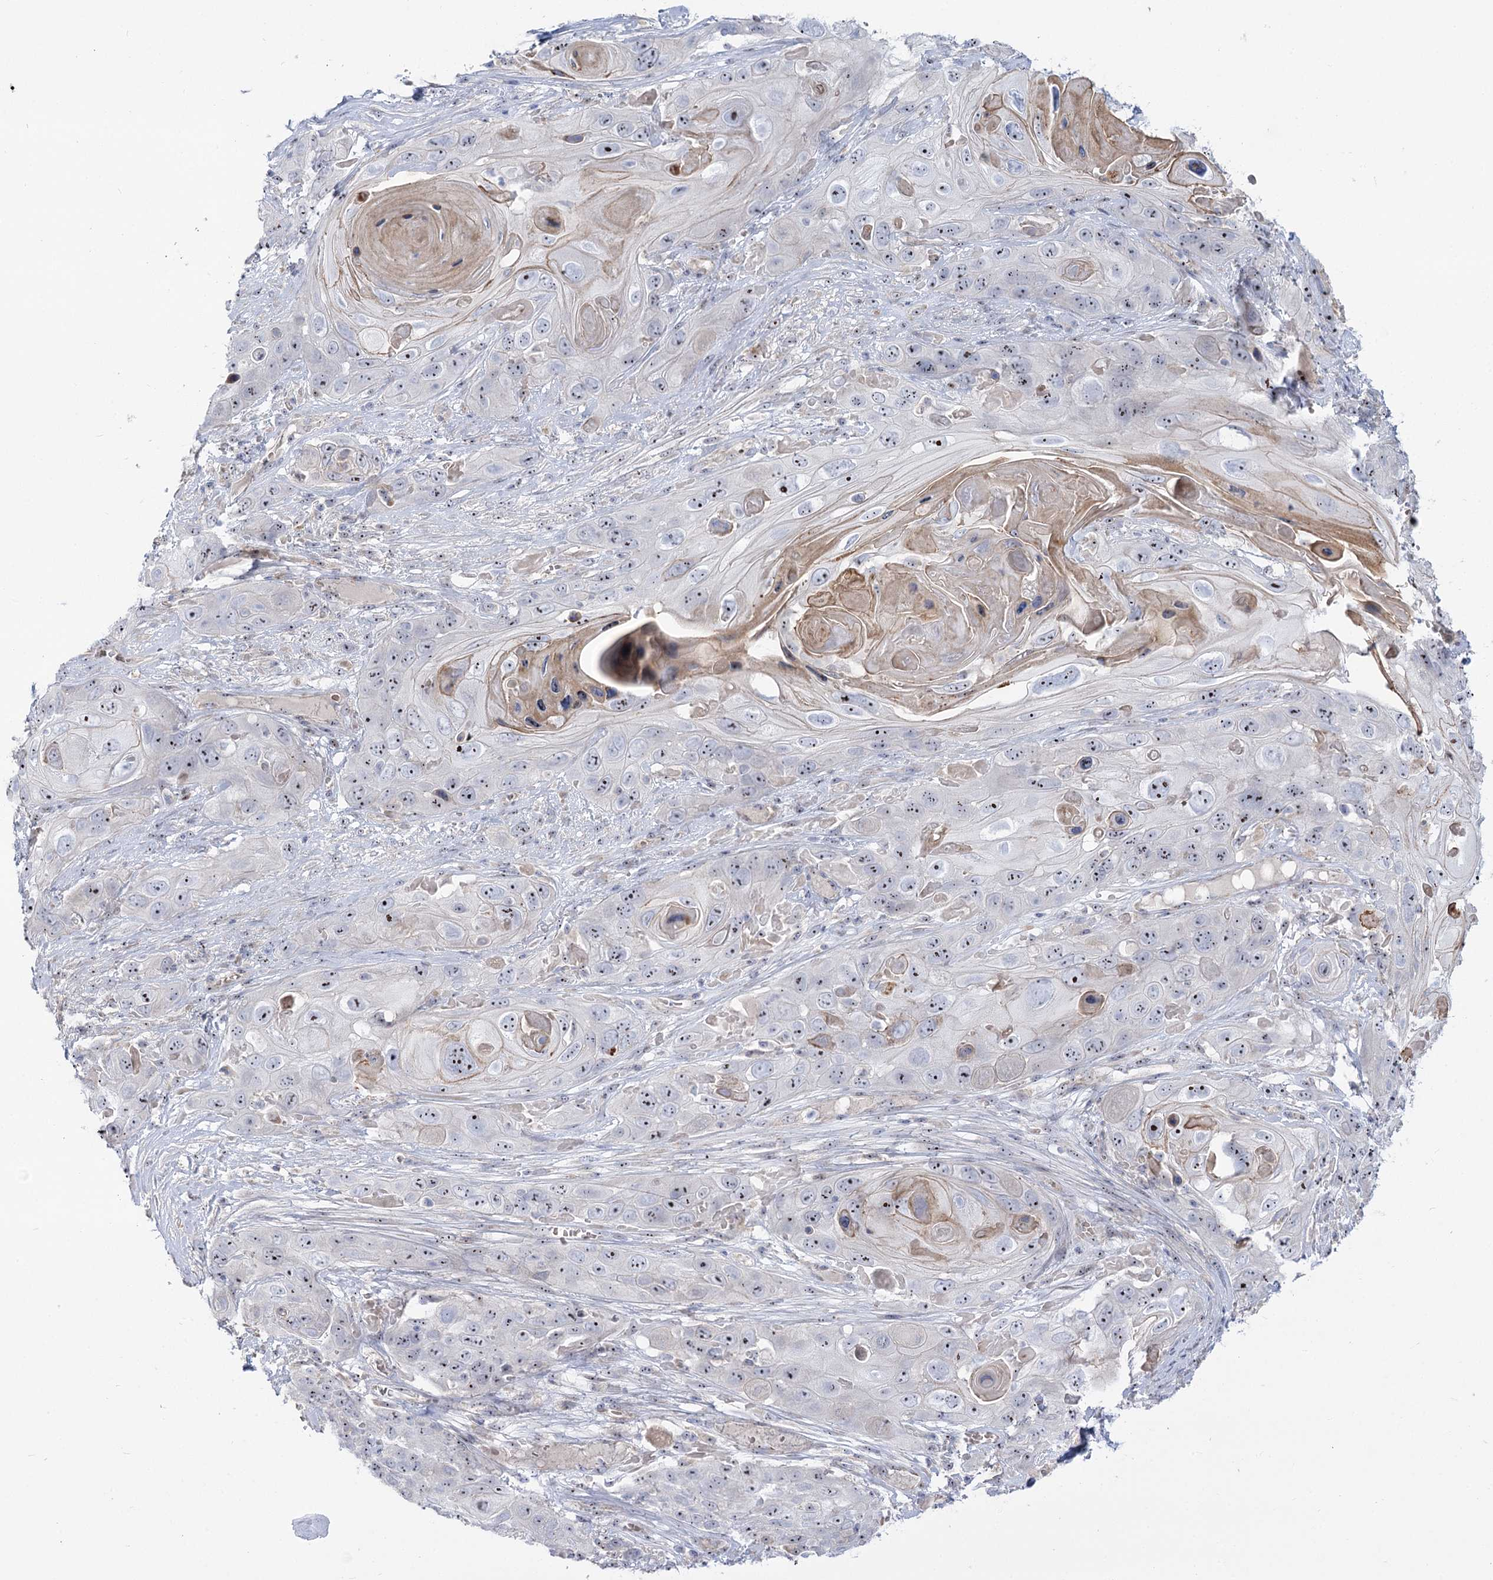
{"staining": {"intensity": "moderate", "quantity": "25%-75%", "location": "cytoplasmic/membranous,nuclear"}, "tissue": "skin cancer", "cell_type": "Tumor cells", "image_type": "cancer", "snomed": [{"axis": "morphology", "description": "Squamous cell carcinoma, NOS"}, {"axis": "topography", "description": "Skin"}], "caption": "IHC photomicrograph of neoplastic tissue: human skin cancer stained using immunohistochemistry (IHC) displays medium levels of moderate protein expression localized specifically in the cytoplasmic/membranous and nuclear of tumor cells, appearing as a cytoplasmic/membranous and nuclear brown color.", "gene": "SUOX", "patient": {"sex": "male", "age": 55}}